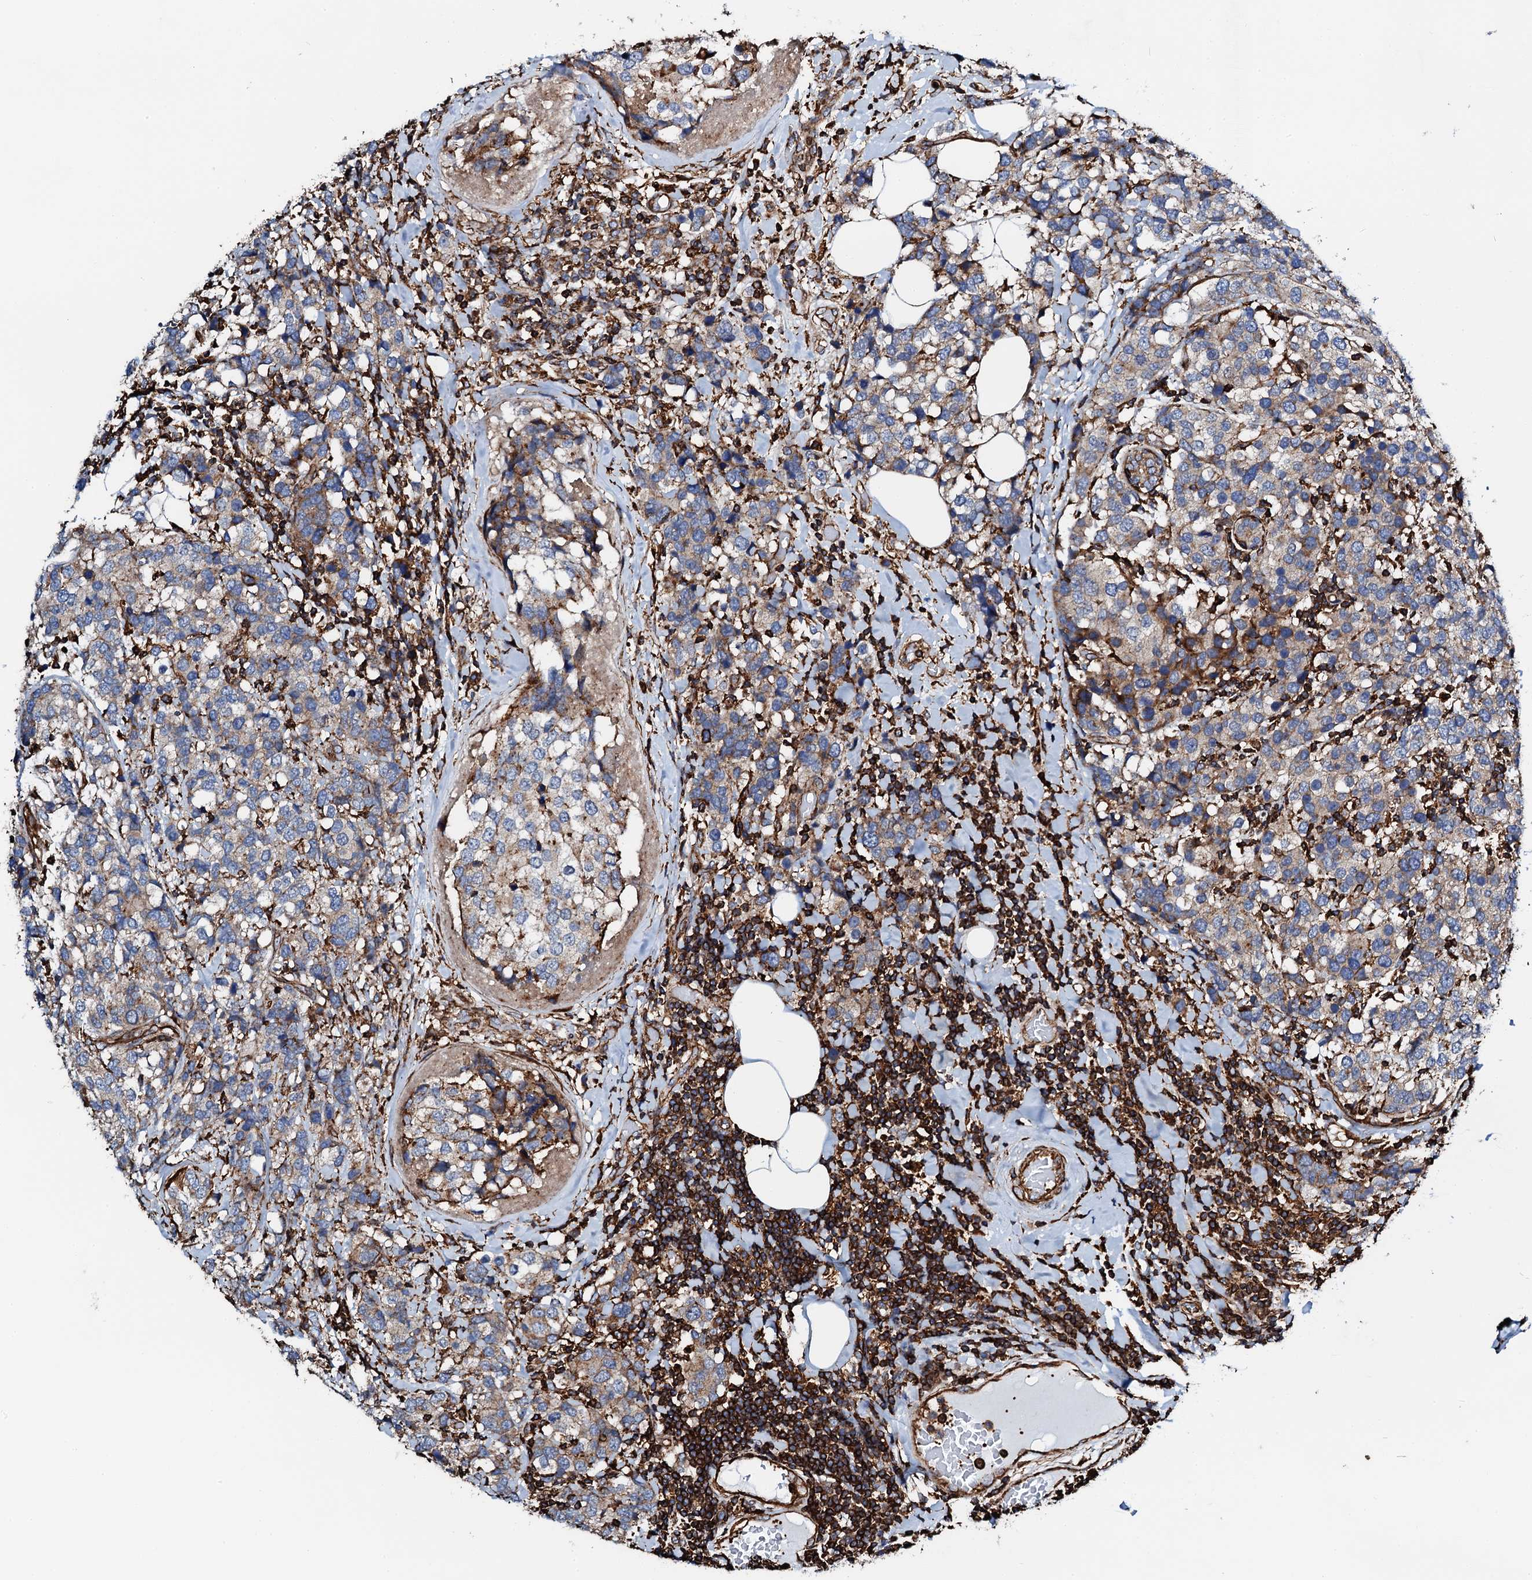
{"staining": {"intensity": "weak", "quantity": "25%-75%", "location": "cytoplasmic/membranous"}, "tissue": "breast cancer", "cell_type": "Tumor cells", "image_type": "cancer", "snomed": [{"axis": "morphology", "description": "Lobular carcinoma"}, {"axis": "topography", "description": "Breast"}], "caption": "The image demonstrates immunohistochemical staining of lobular carcinoma (breast). There is weak cytoplasmic/membranous expression is identified in approximately 25%-75% of tumor cells.", "gene": "INTS10", "patient": {"sex": "female", "age": 59}}